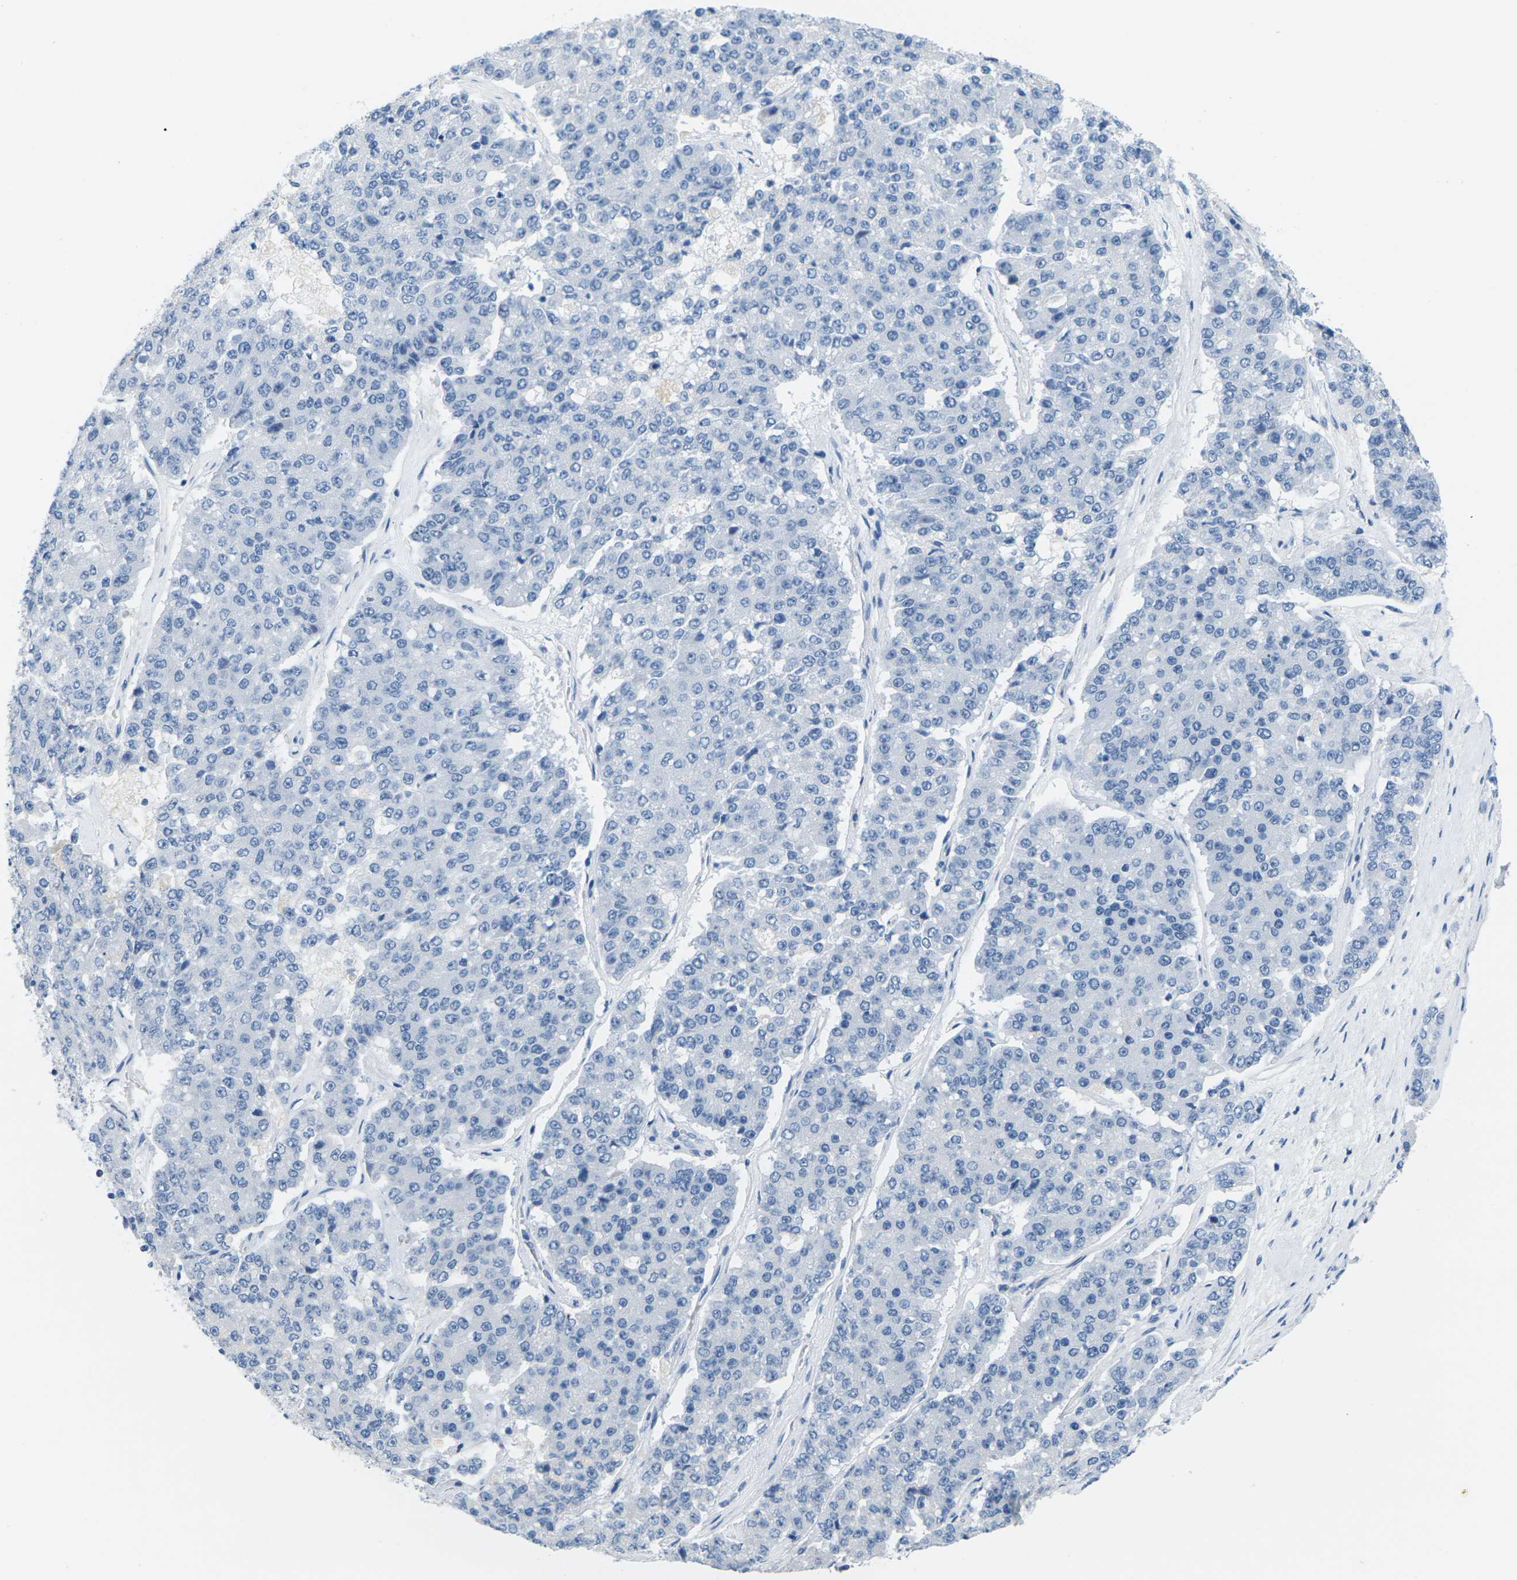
{"staining": {"intensity": "negative", "quantity": "none", "location": "none"}, "tissue": "pancreatic cancer", "cell_type": "Tumor cells", "image_type": "cancer", "snomed": [{"axis": "morphology", "description": "Adenocarcinoma, NOS"}, {"axis": "topography", "description": "Pancreas"}], "caption": "Immunohistochemistry (IHC) micrograph of neoplastic tissue: adenocarcinoma (pancreatic) stained with DAB reveals no significant protein staining in tumor cells. (DAB immunohistochemistry (IHC) with hematoxylin counter stain).", "gene": "SLC12A1", "patient": {"sex": "male", "age": 50}}